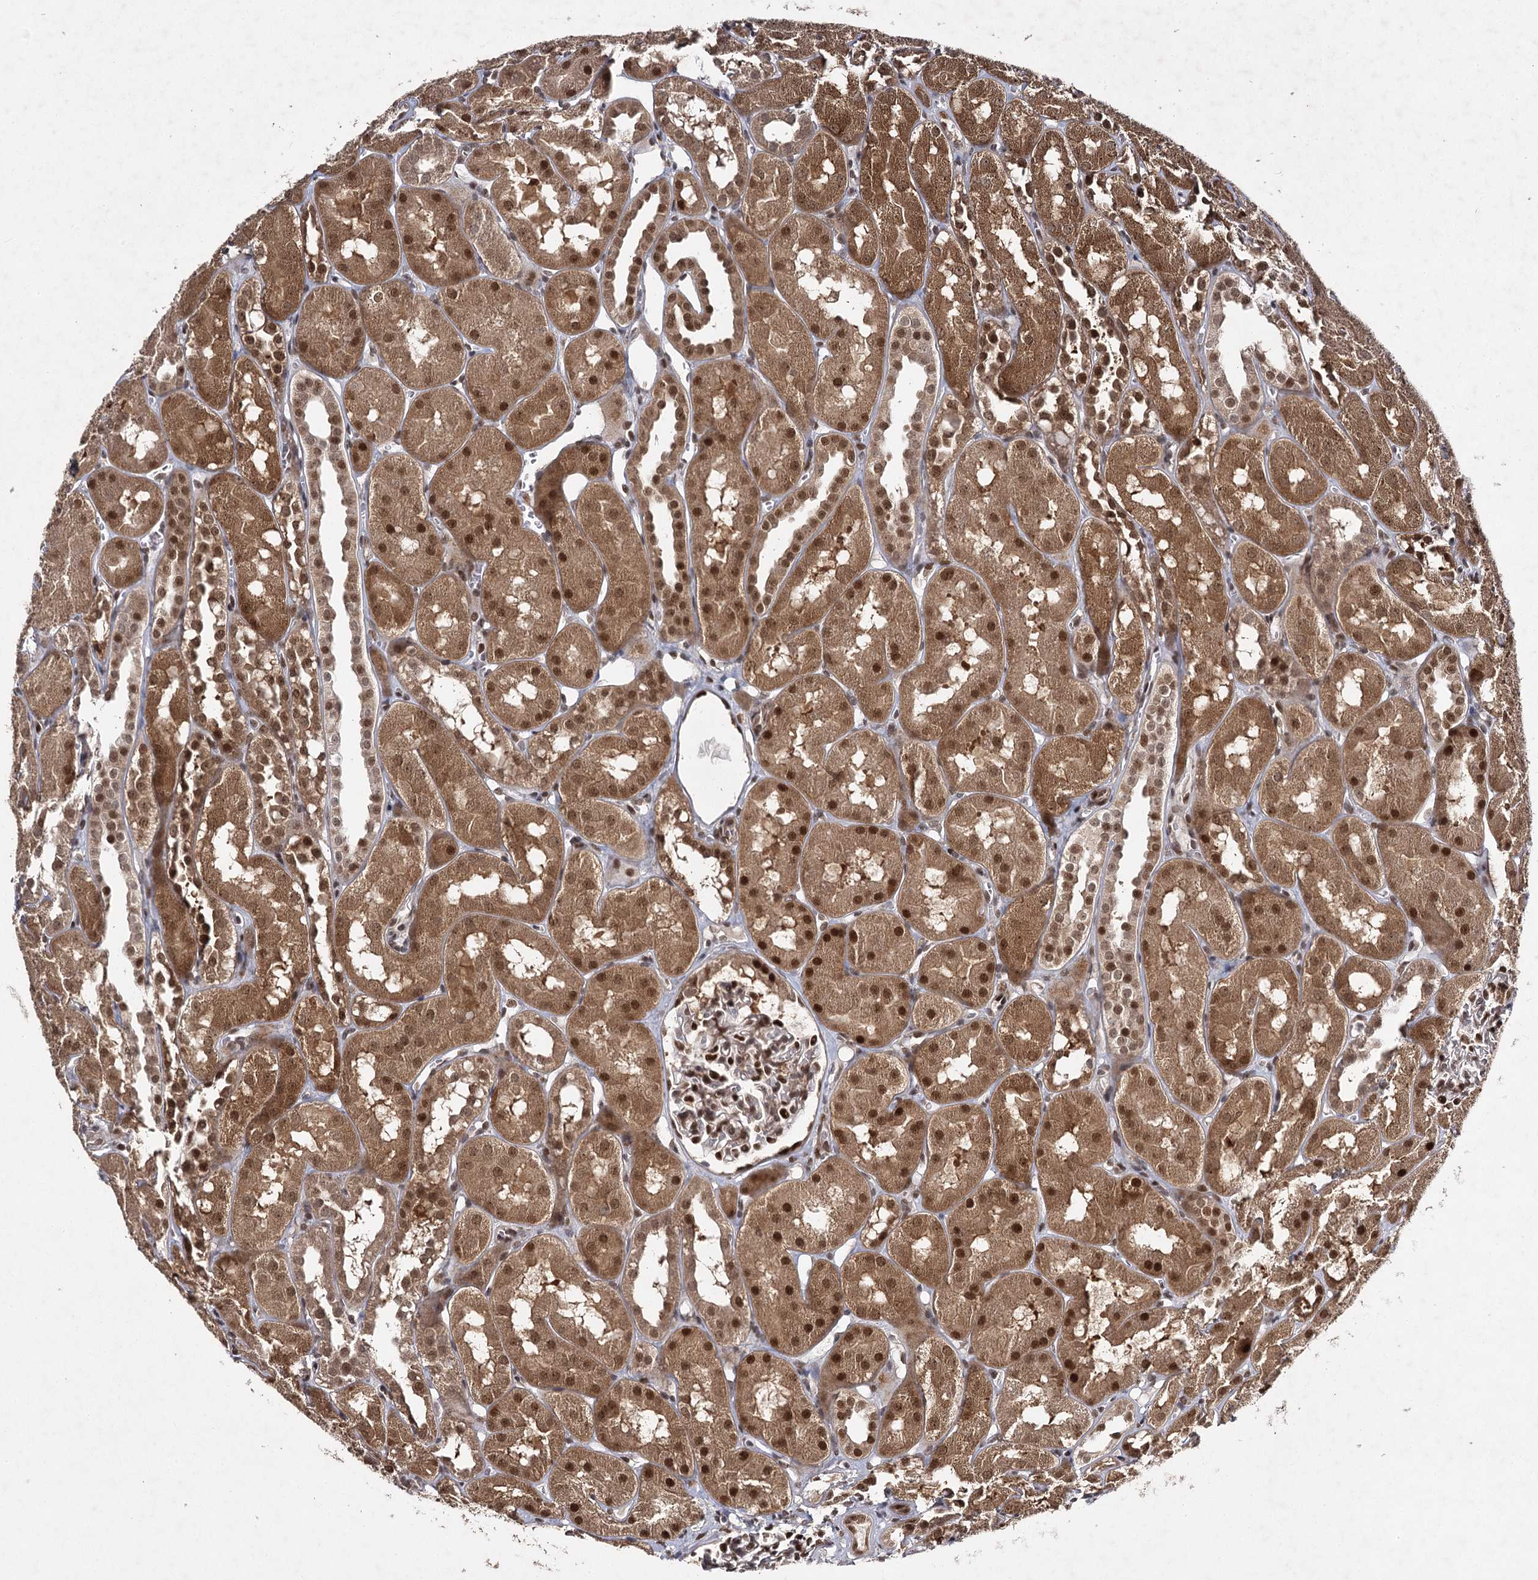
{"staining": {"intensity": "moderate", "quantity": ">75%", "location": "cytoplasmic/membranous,nuclear"}, "tissue": "kidney", "cell_type": "Cells in glomeruli", "image_type": "normal", "snomed": [{"axis": "morphology", "description": "Normal tissue, NOS"}, {"axis": "topography", "description": "Kidney"}, {"axis": "topography", "description": "Urinary bladder"}], "caption": "Brown immunohistochemical staining in normal kidney shows moderate cytoplasmic/membranous,nuclear positivity in about >75% of cells in glomeruli.", "gene": "DCUN1D4", "patient": {"sex": "male", "age": 16}}